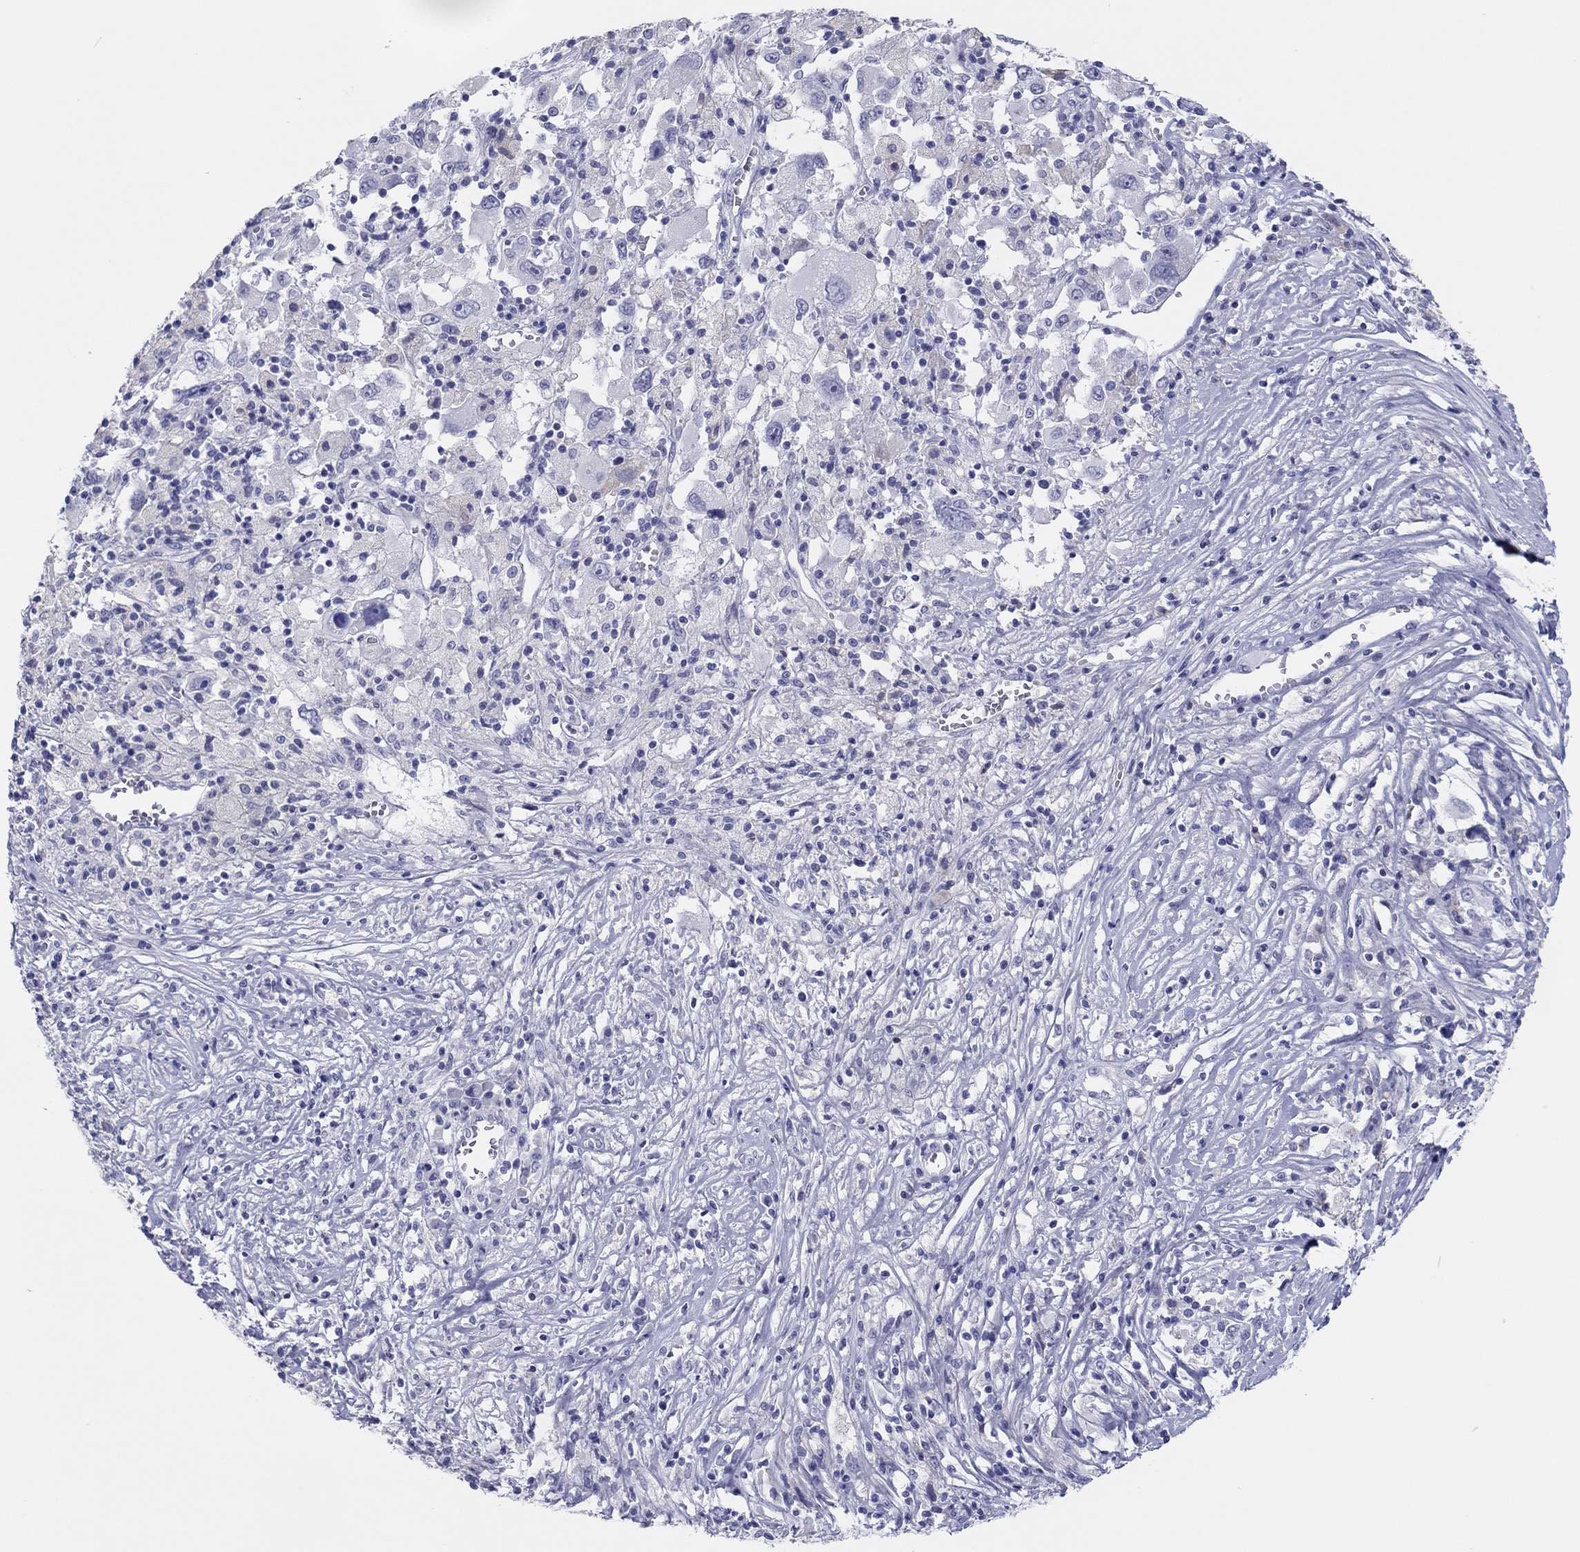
{"staining": {"intensity": "negative", "quantity": "none", "location": "none"}, "tissue": "melanoma", "cell_type": "Tumor cells", "image_type": "cancer", "snomed": [{"axis": "morphology", "description": "Malignant melanoma, Metastatic site"}, {"axis": "topography", "description": "Soft tissue"}], "caption": "This is an IHC photomicrograph of human malignant melanoma (metastatic site). There is no staining in tumor cells.", "gene": "ERICH3", "patient": {"sex": "male", "age": 50}}